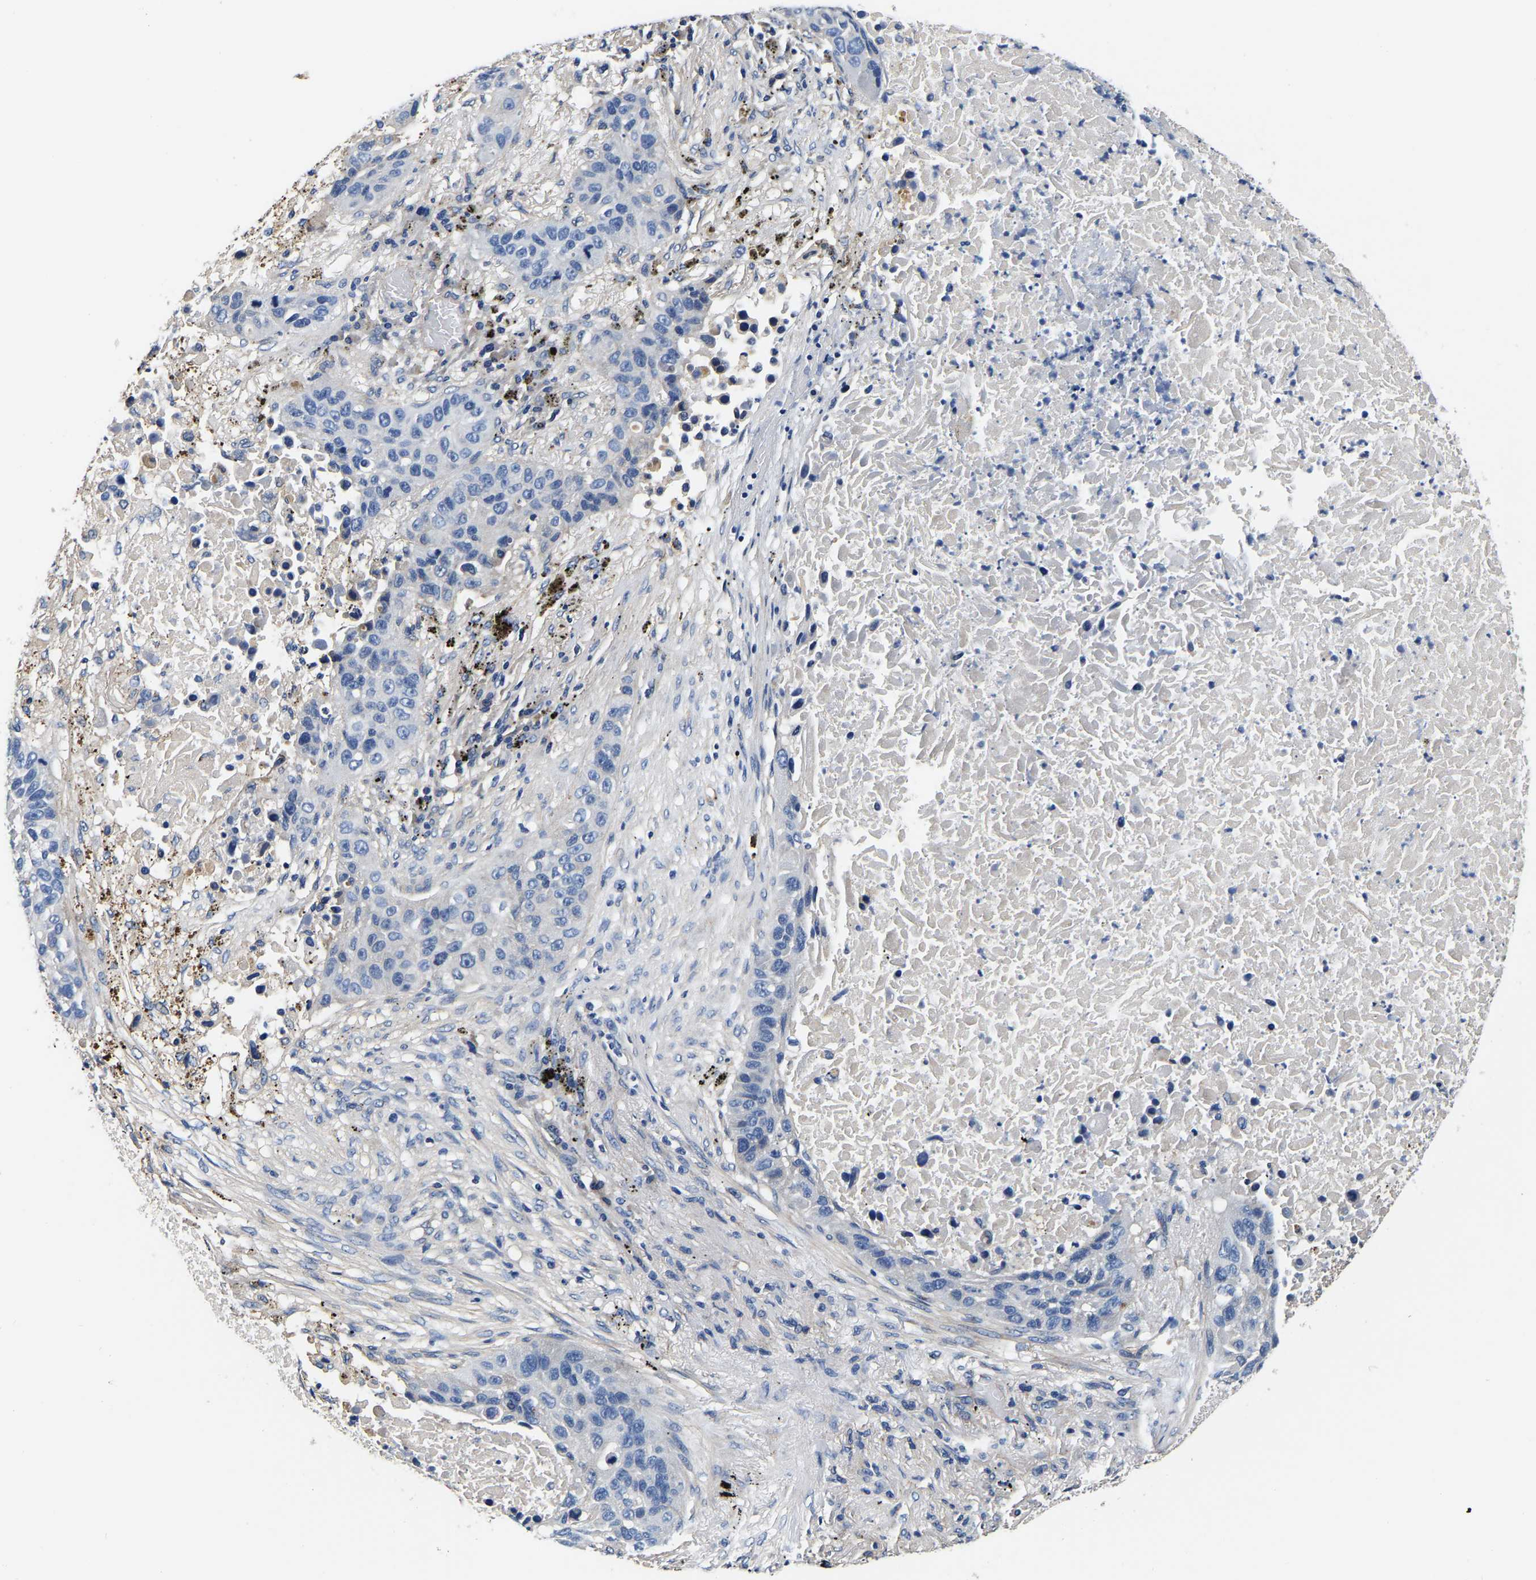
{"staining": {"intensity": "negative", "quantity": "none", "location": "none"}, "tissue": "lung cancer", "cell_type": "Tumor cells", "image_type": "cancer", "snomed": [{"axis": "morphology", "description": "Squamous cell carcinoma, NOS"}, {"axis": "topography", "description": "Lung"}], "caption": "Protein analysis of lung cancer exhibits no significant expression in tumor cells. (DAB (3,3'-diaminobenzidine) IHC visualized using brightfield microscopy, high magnification).", "gene": "SH3GLB1", "patient": {"sex": "male", "age": 57}}